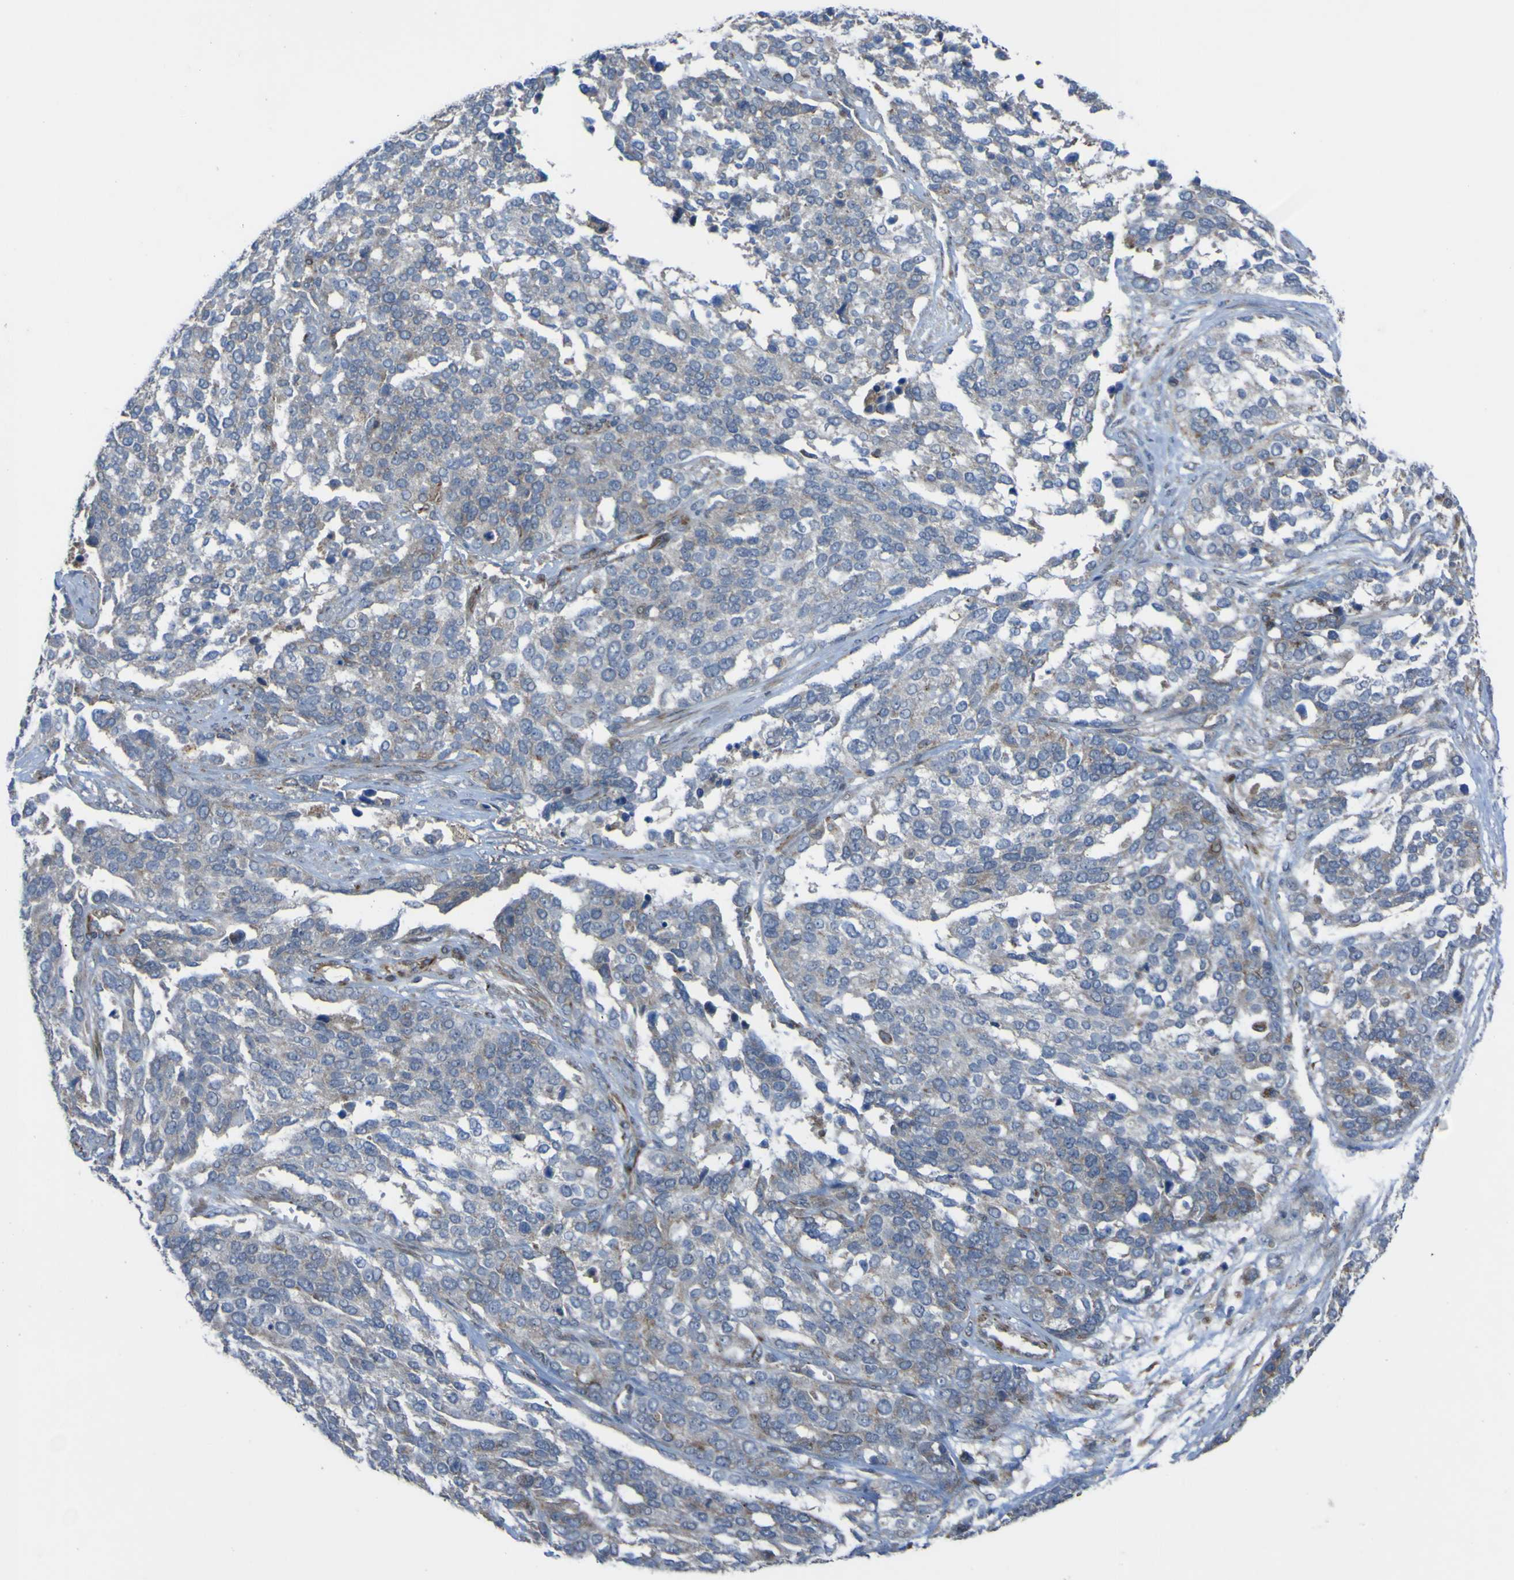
{"staining": {"intensity": "weak", "quantity": "<25%", "location": "cytoplasmic/membranous"}, "tissue": "ovarian cancer", "cell_type": "Tumor cells", "image_type": "cancer", "snomed": [{"axis": "morphology", "description": "Cystadenocarcinoma, serous, NOS"}, {"axis": "topography", "description": "Ovary"}], "caption": "This image is of ovarian cancer stained with immunohistochemistry (IHC) to label a protein in brown with the nuclei are counter-stained blue. There is no staining in tumor cells.", "gene": "GPLD1", "patient": {"sex": "female", "age": 44}}